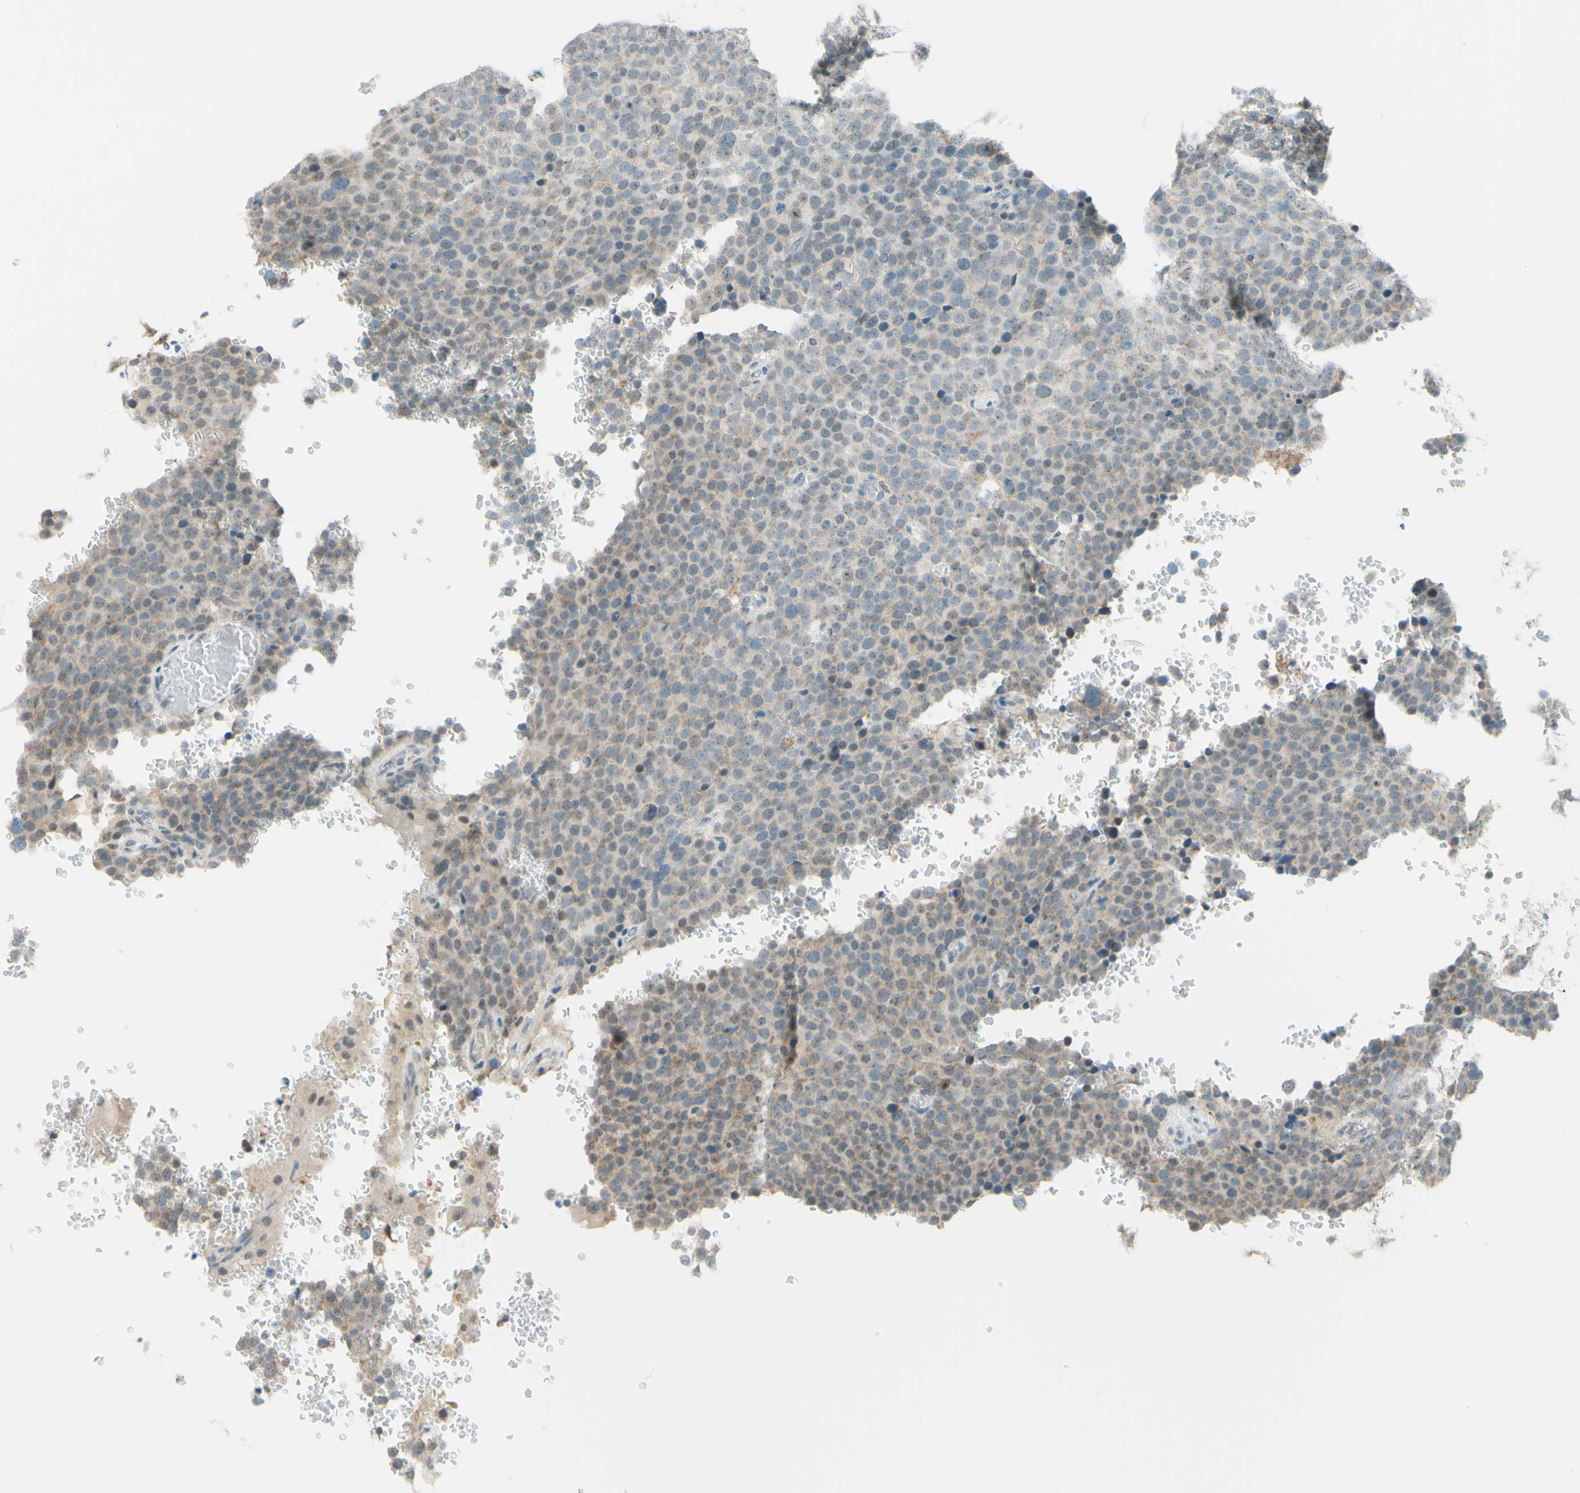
{"staining": {"intensity": "weak", "quantity": "<25%", "location": "cytoplasmic/membranous"}, "tissue": "testis cancer", "cell_type": "Tumor cells", "image_type": "cancer", "snomed": [{"axis": "morphology", "description": "Seminoma, NOS"}, {"axis": "topography", "description": "Testis"}], "caption": "This micrograph is of seminoma (testis) stained with IHC to label a protein in brown with the nuclei are counter-stained blue. There is no staining in tumor cells. (Stains: DAB immunohistochemistry (IHC) with hematoxylin counter stain, Microscopy: brightfield microscopy at high magnification).", "gene": "JPH1", "patient": {"sex": "male", "age": 71}}